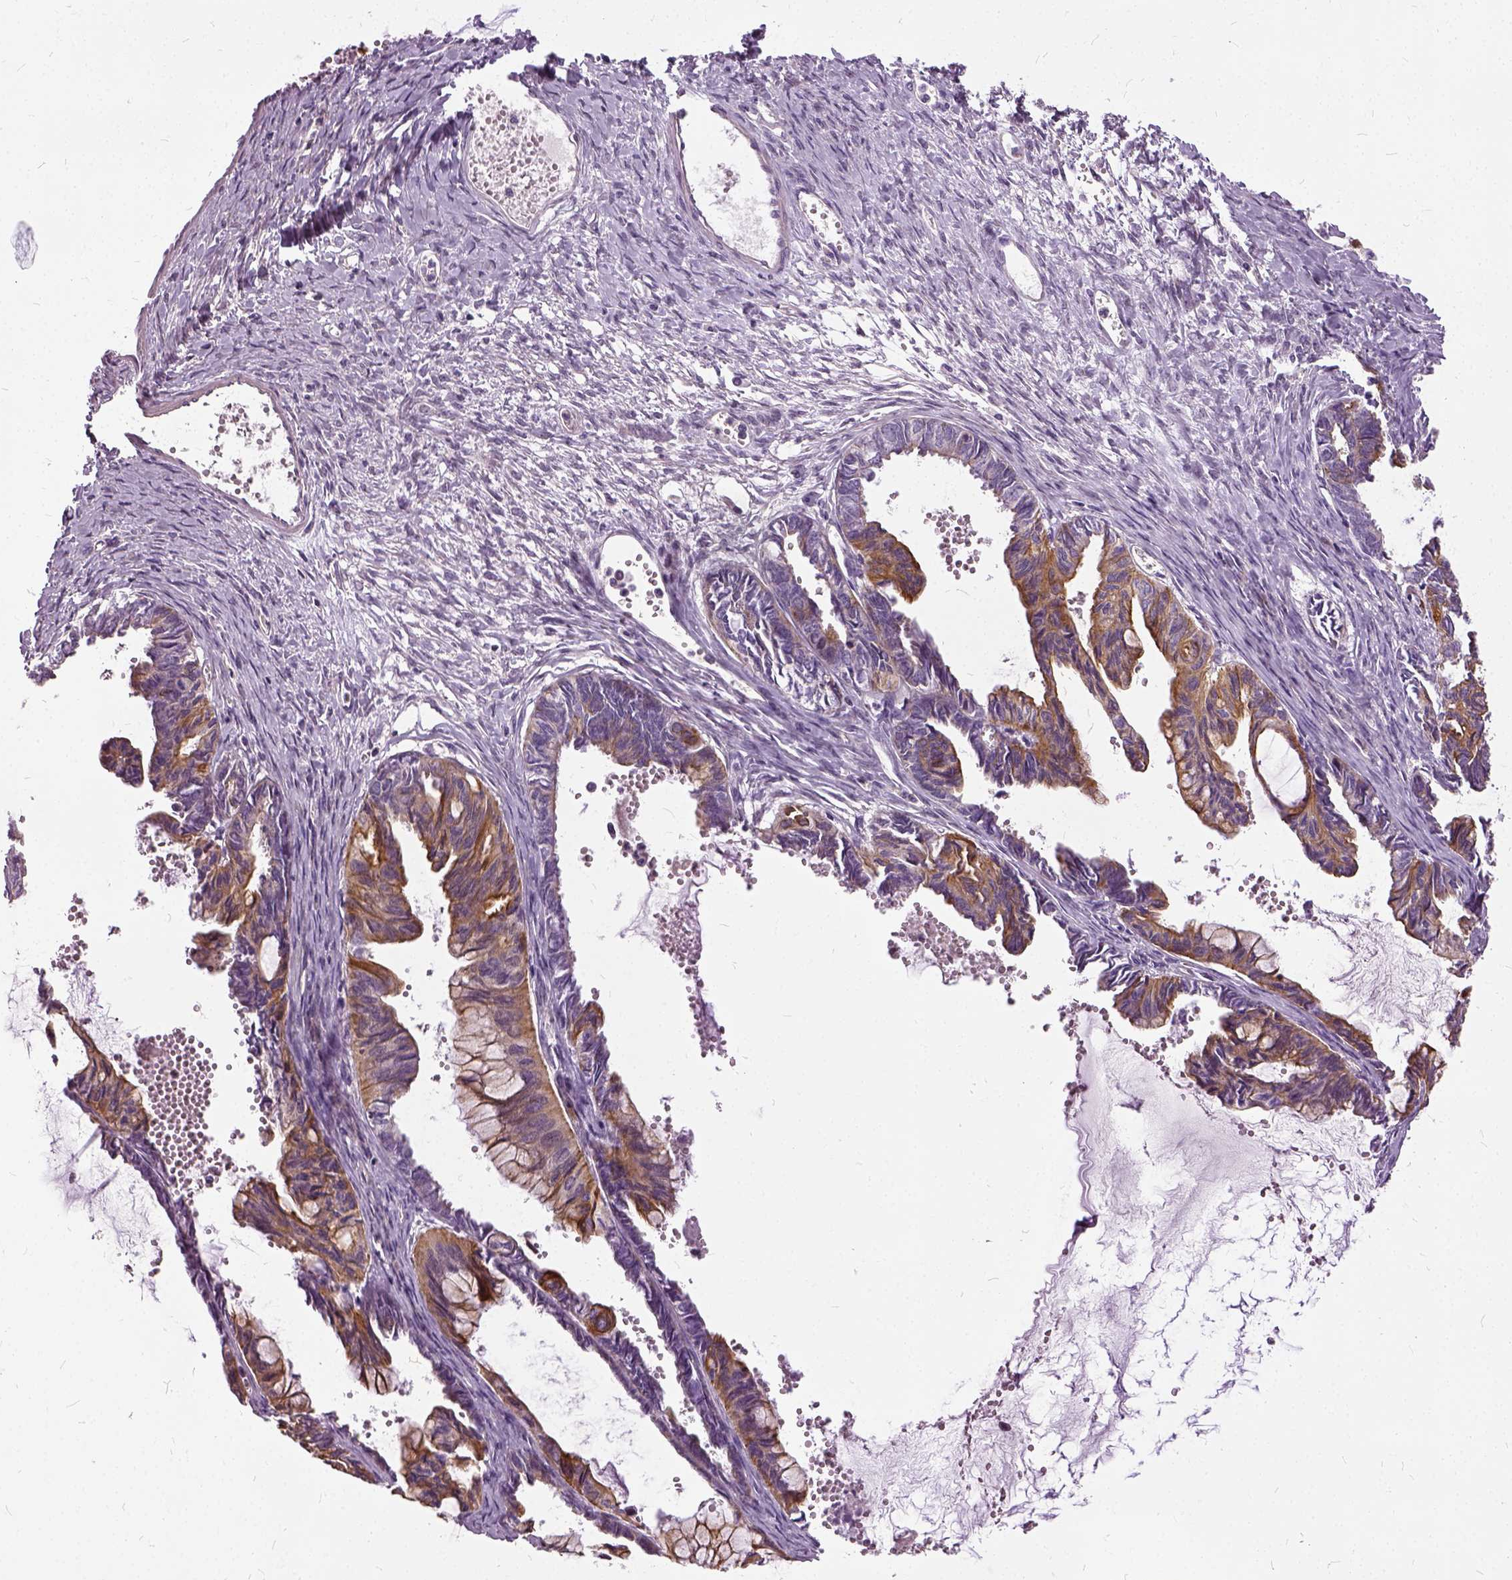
{"staining": {"intensity": "moderate", "quantity": ">75%", "location": "cytoplasmic/membranous"}, "tissue": "ovarian cancer", "cell_type": "Tumor cells", "image_type": "cancer", "snomed": [{"axis": "morphology", "description": "Cystadenocarcinoma, mucinous, NOS"}, {"axis": "topography", "description": "Ovary"}], "caption": "Immunohistochemical staining of human ovarian mucinous cystadenocarcinoma displays medium levels of moderate cytoplasmic/membranous expression in approximately >75% of tumor cells.", "gene": "ILRUN", "patient": {"sex": "female", "age": 61}}